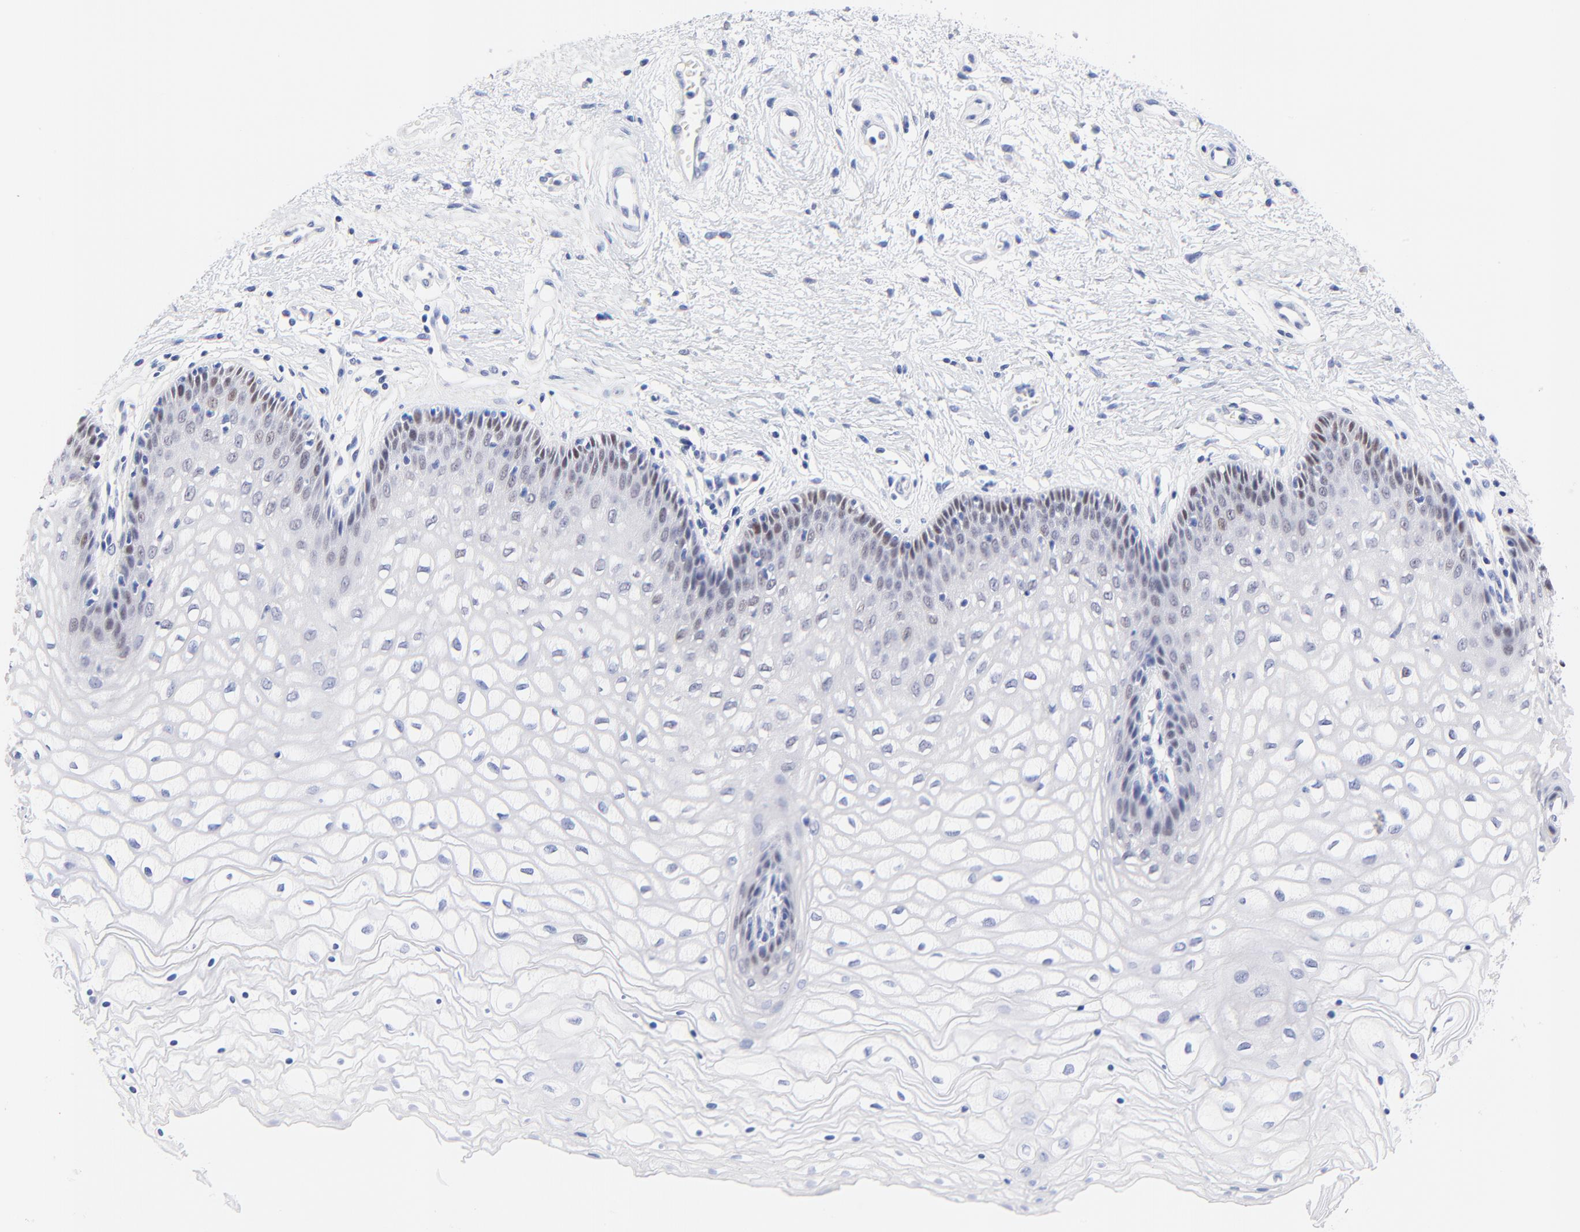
{"staining": {"intensity": "weak", "quantity": "<25%", "location": "nuclear"}, "tissue": "vagina", "cell_type": "Squamous epithelial cells", "image_type": "normal", "snomed": [{"axis": "morphology", "description": "Normal tissue, NOS"}, {"axis": "topography", "description": "Vagina"}], "caption": "Protein analysis of normal vagina reveals no significant positivity in squamous epithelial cells.", "gene": "FAM117B", "patient": {"sex": "female", "age": 34}}